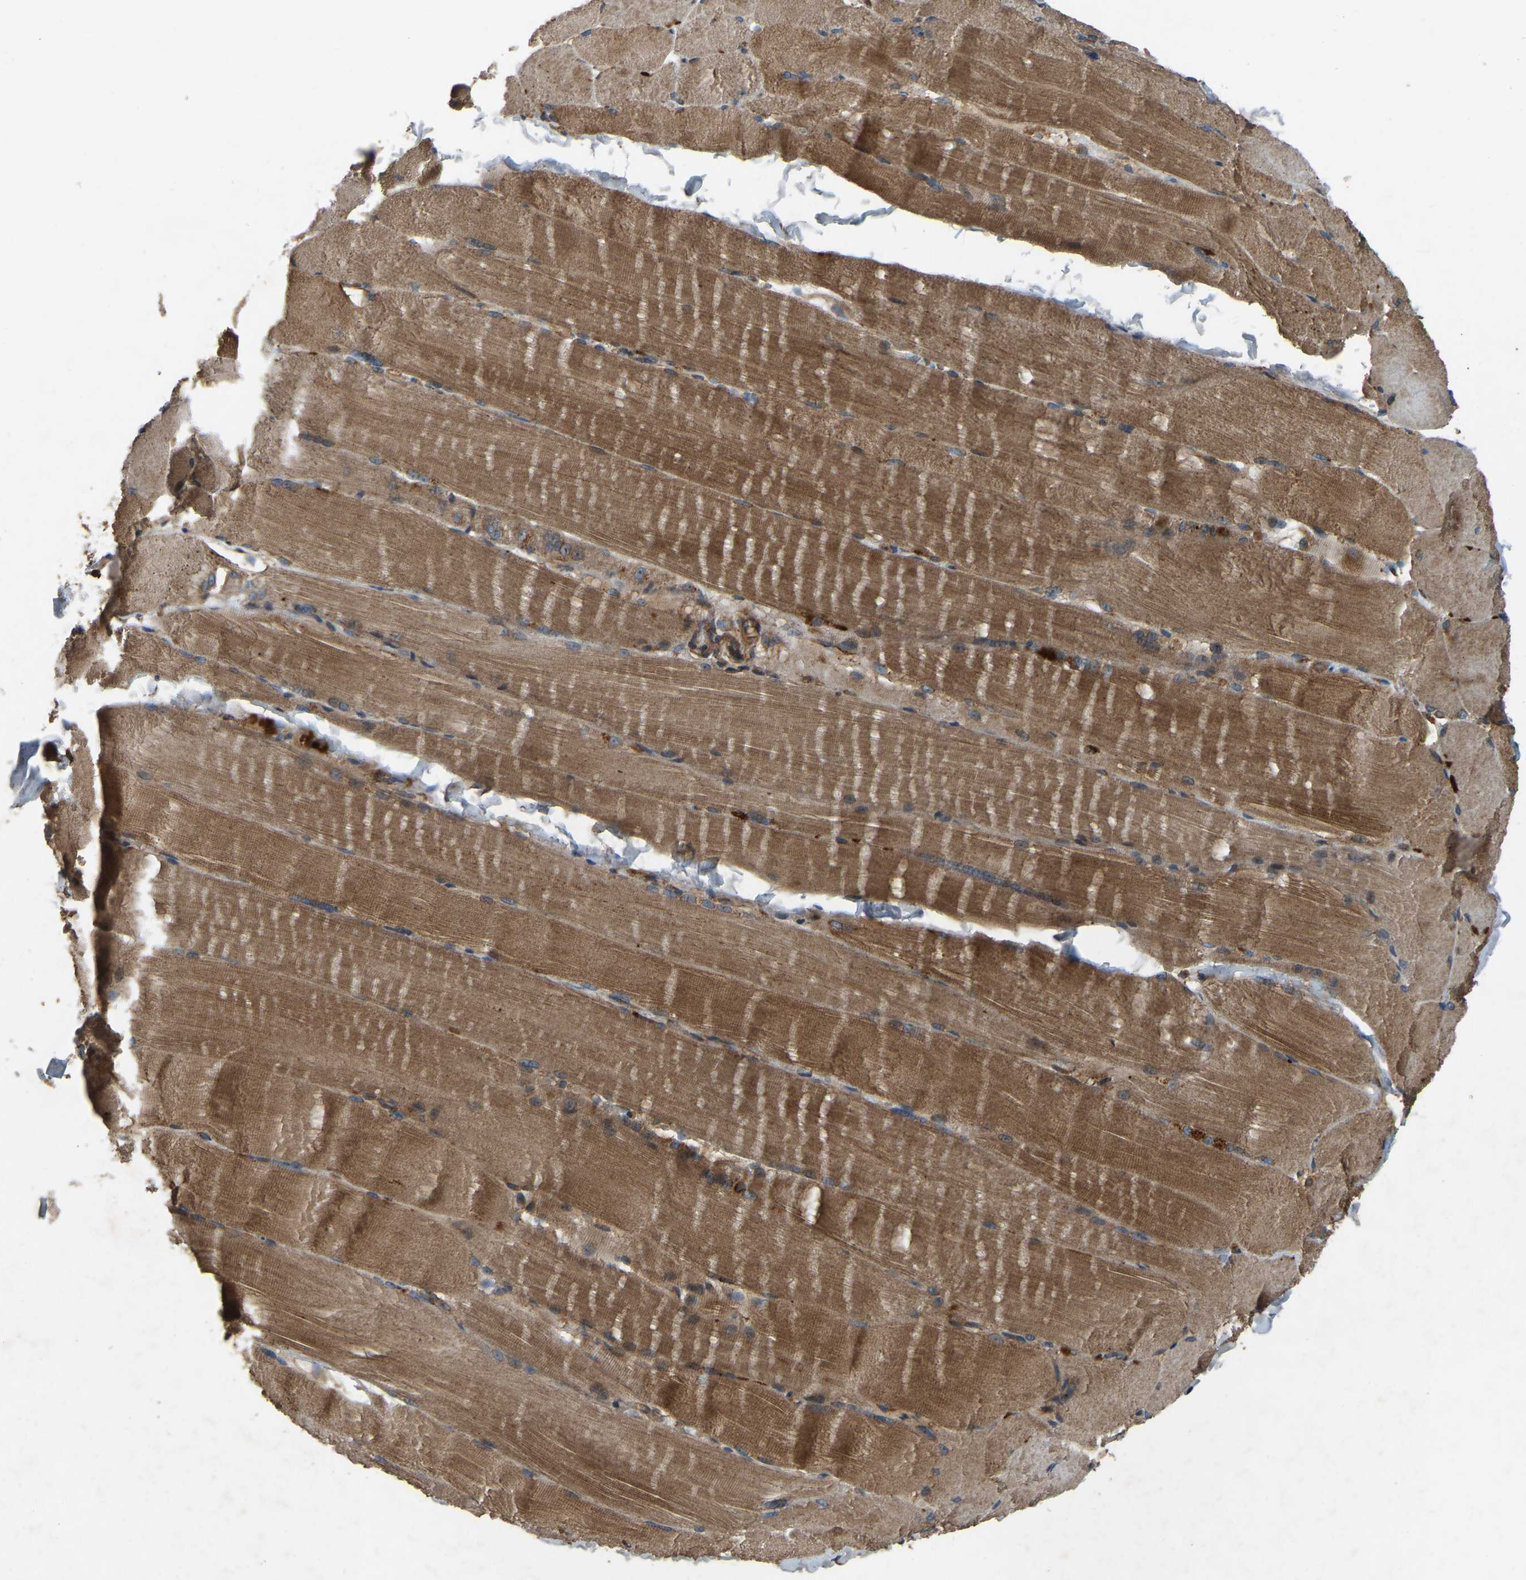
{"staining": {"intensity": "strong", "quantity": ">75%", "location": "cytoplasmic/membranous"}, "tissue": "skeletal muscle", "cell_type": "Myocytes", "image_type": "normal", "snomed": [{"axis": "morphology", "description": "Normal tissue, NOS"}, {"axis": "topography", "description": "Skin"}, {"axis": "topography", "description": "Skeletal muscle"}], "caption": "Protein analysis of benign skeletal muscle displays strong cytoplasmic/membranous expression in approximately >75% of myocytes.", "gene": "SAMD9L", "patient": {"sex": "male", "age": 83}}